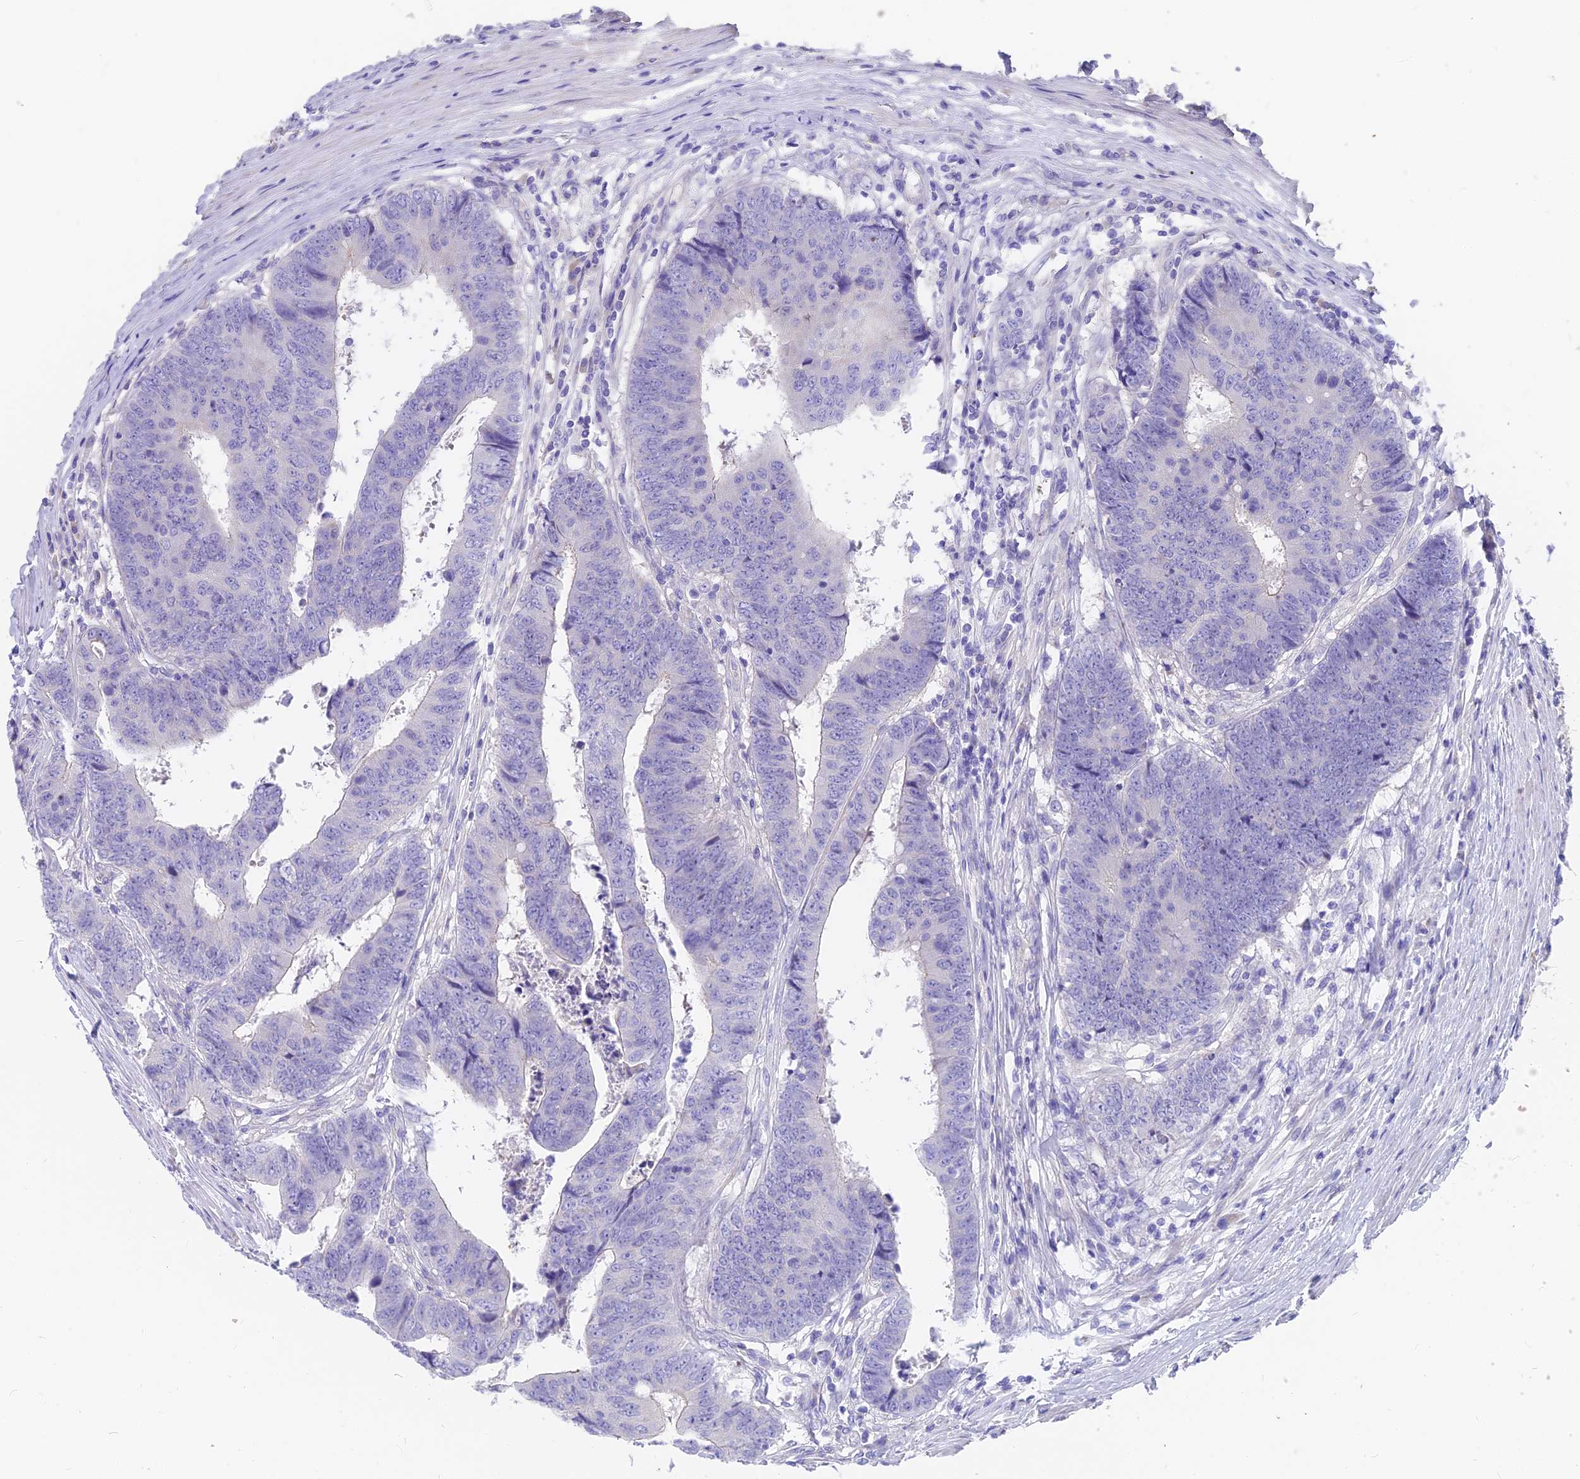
{"staining": {"intensity": "negative", "quantity": "none", "location": "none"}, "tissue": "colorectal cancer", "cell_type": "Tumor cells", "image_type": "cancer", "snomed": [{"axis": "morphology", "description": "Adenocarcinoma, NOS"}, {"axis": "topography", "description": "Rectum"}], "caption": "Colorectal cancer was stained to show a protein in brown. There is no significant positivity in tumor cells.", "gene": "FAM168B", "patient": {"sex": "male", "age": 84}}